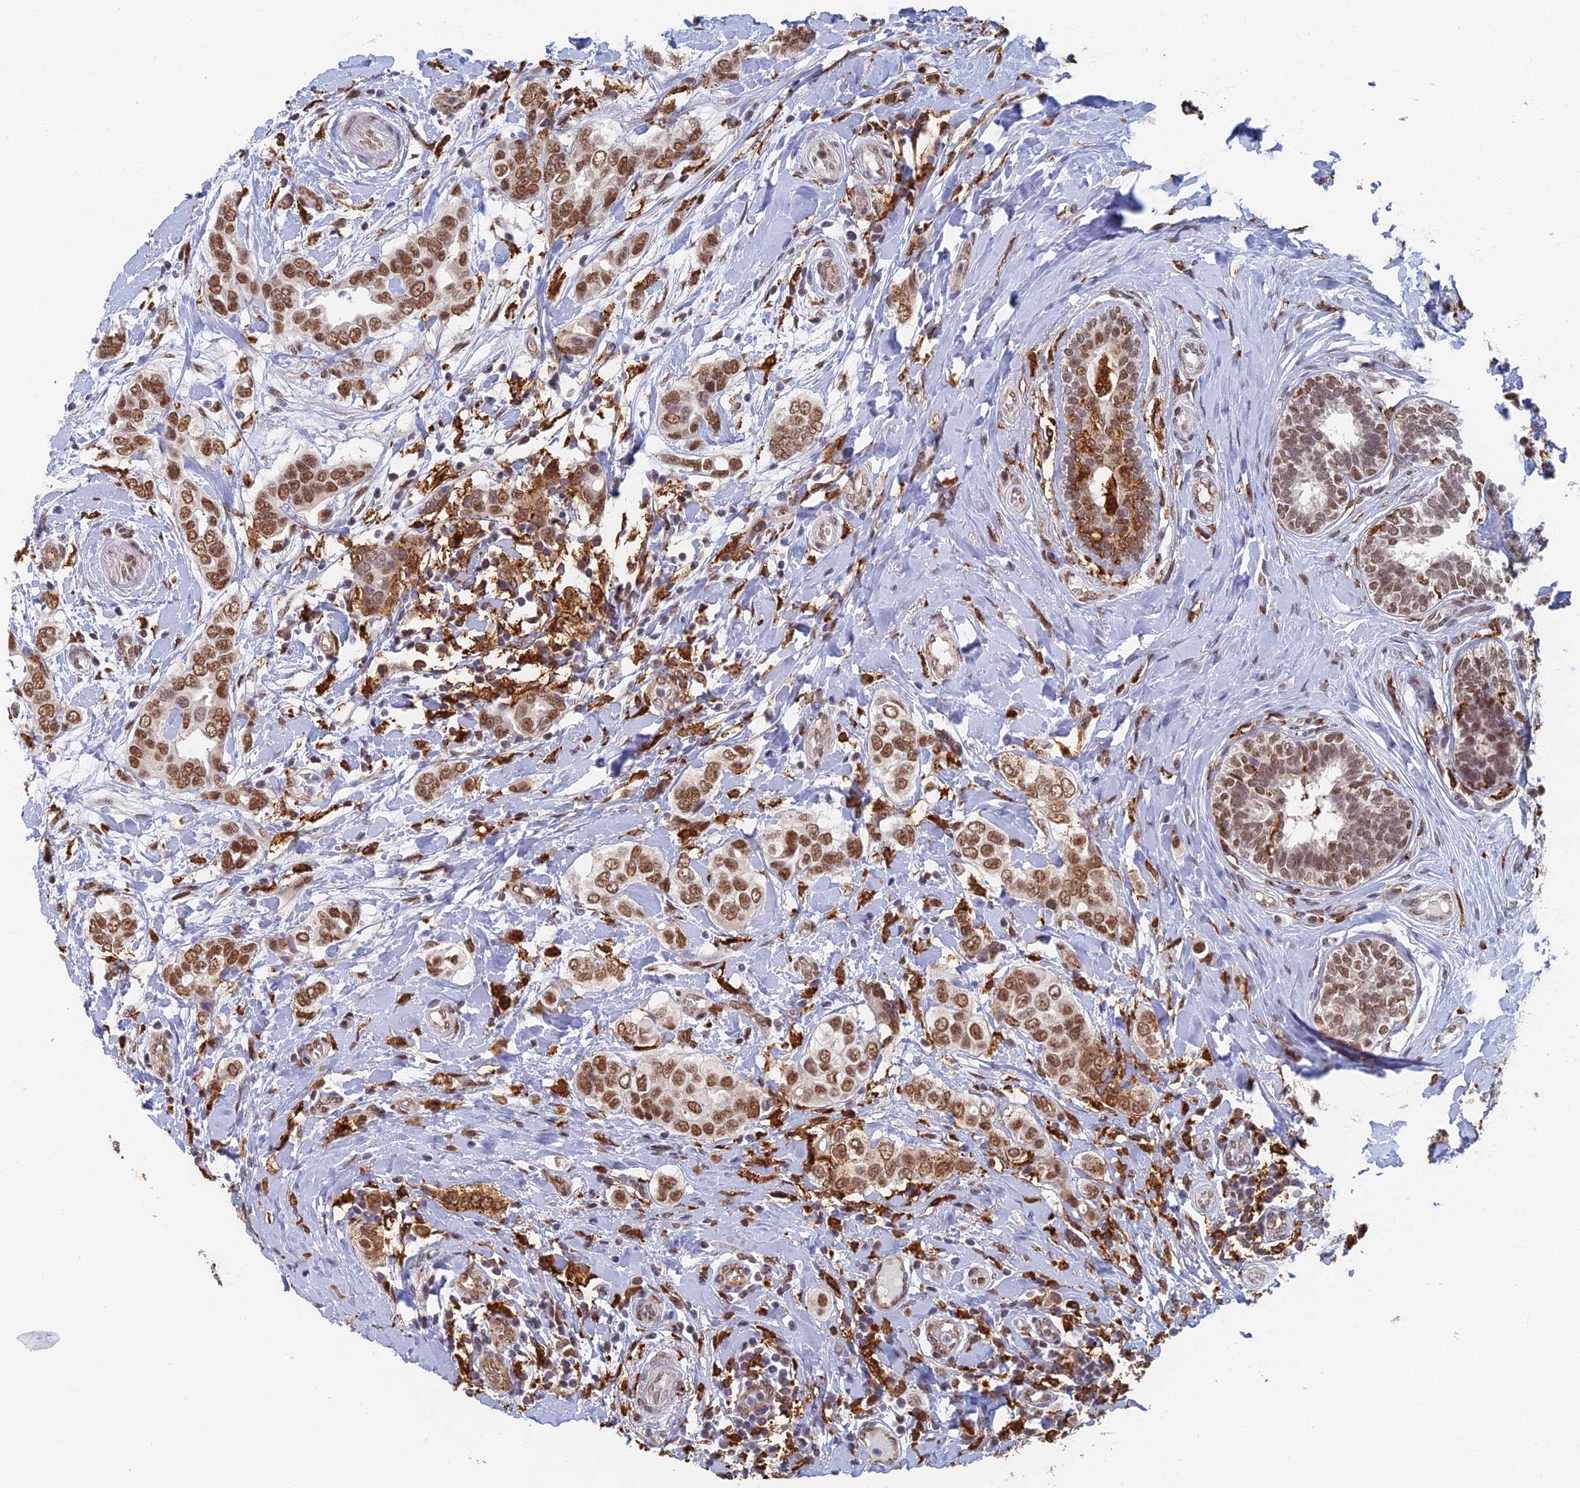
{"staining": {"intensity": "strong", "quantity": ">75%", "location": "nuclear"}, "tissue": "breast cancer", "cell_type": "Tumor cells", "image_type": "cancer", "snomed": [{"axis": "morphology", "description": "Lobular carcinoma"}, {"axis": "topography", "description": "Breast"}], "caption": "Protein expression analysis of human breast lobular carcinoma reveals strong nuclear expression in approximately >75% of tumor cells.", "gene": "GPATCH1", "patient": {"sex": "female", "age": 51}}